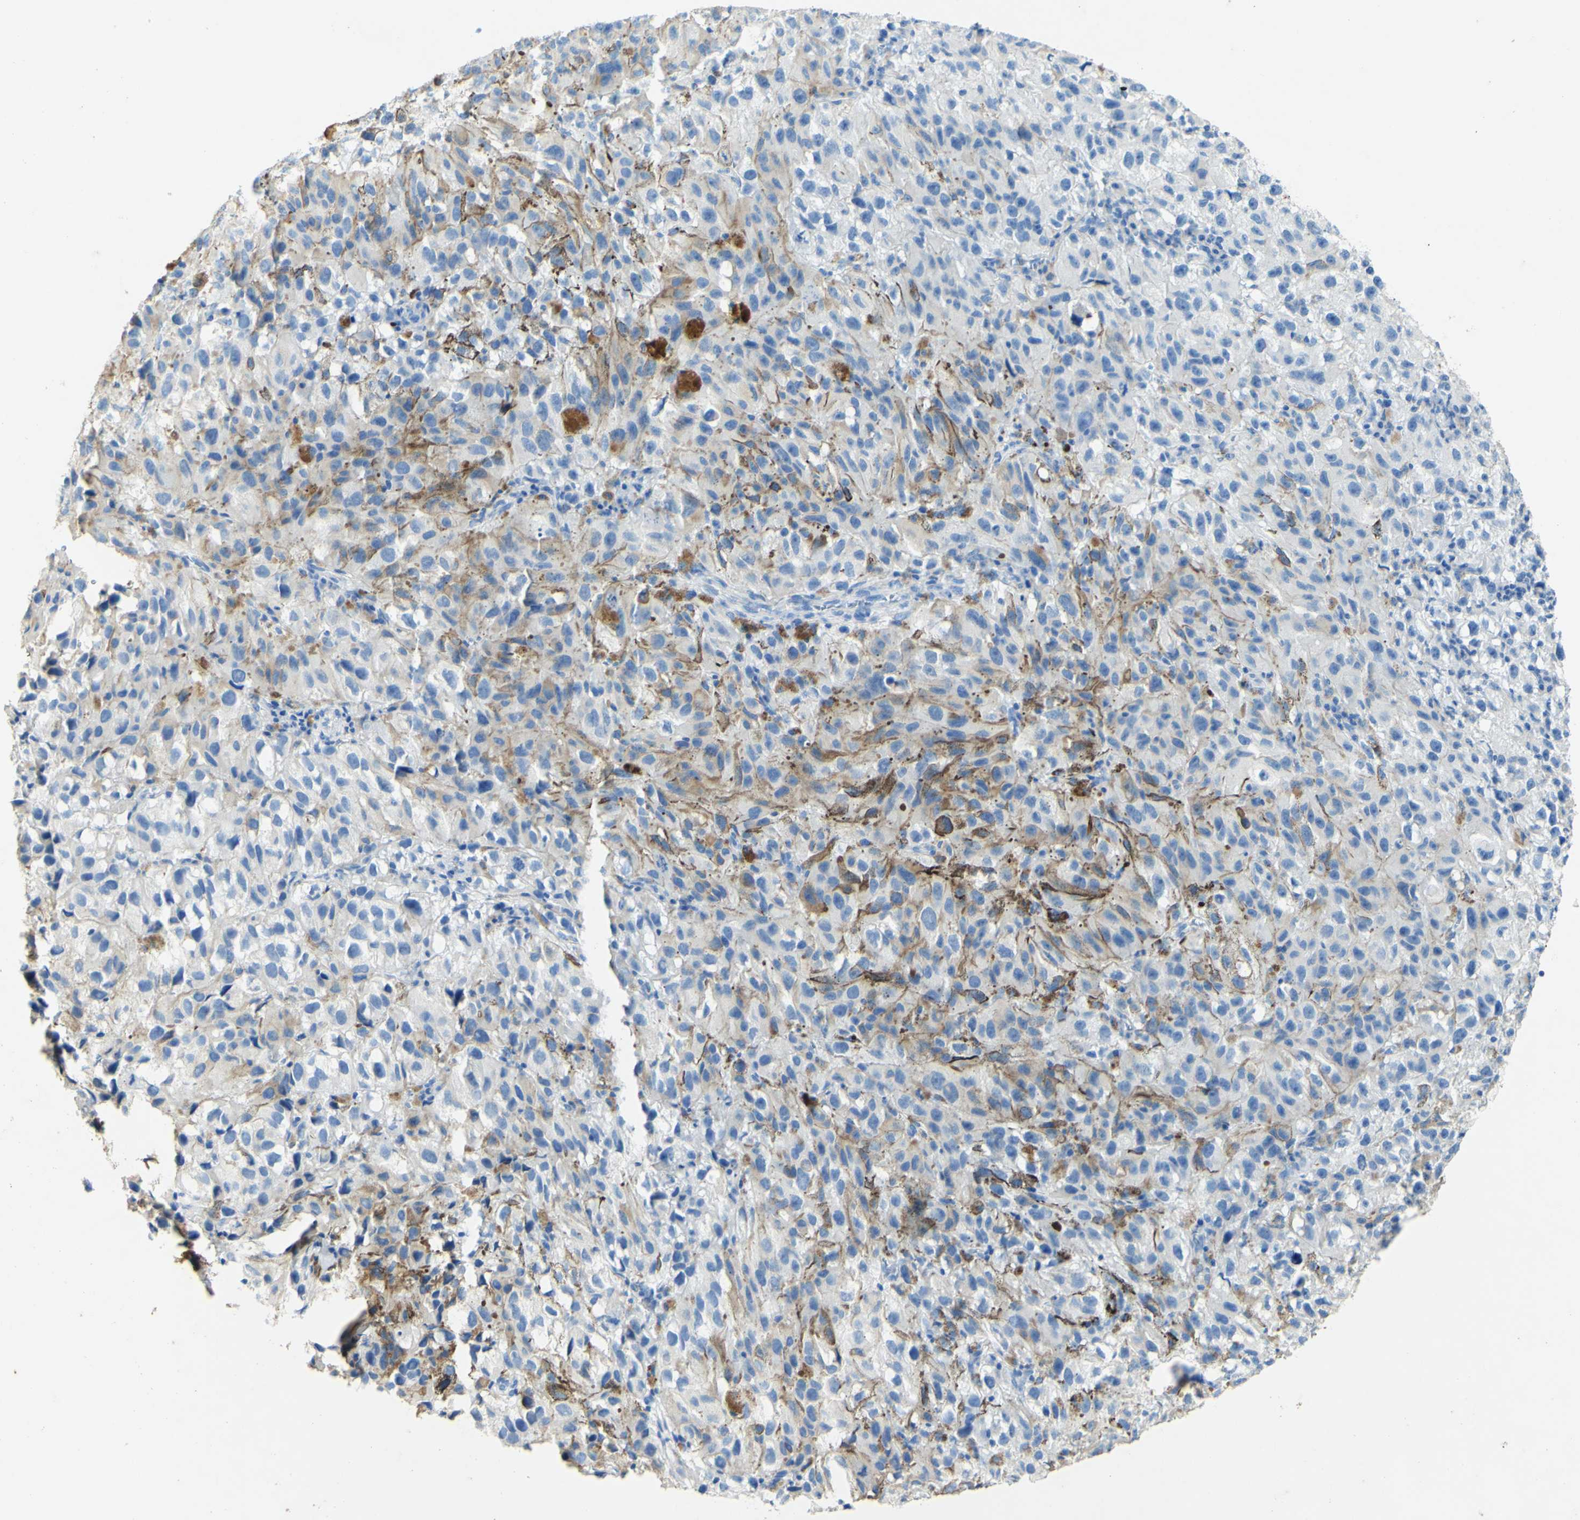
{"staining": {"intensity": "strong", "quantity": "25%-75%", "location": "cytoplasmic/membranous"}, "tissue": "melanoma", "cell_type": "Tumor cells", "image_type": "cancer", "snomed": [{"axis": "morphology", "description": "Malignant melanoma, NOS"}, {"axis": "topography", "description": "Skin"}], "caption": "IHC of malignant melanoma shows high levels of strong cytoplasmic/membranous expression in approximately 25%-75% of tumor cells.", "gene": "PIGR", "patient": {"sex": "female", "age": 104}}